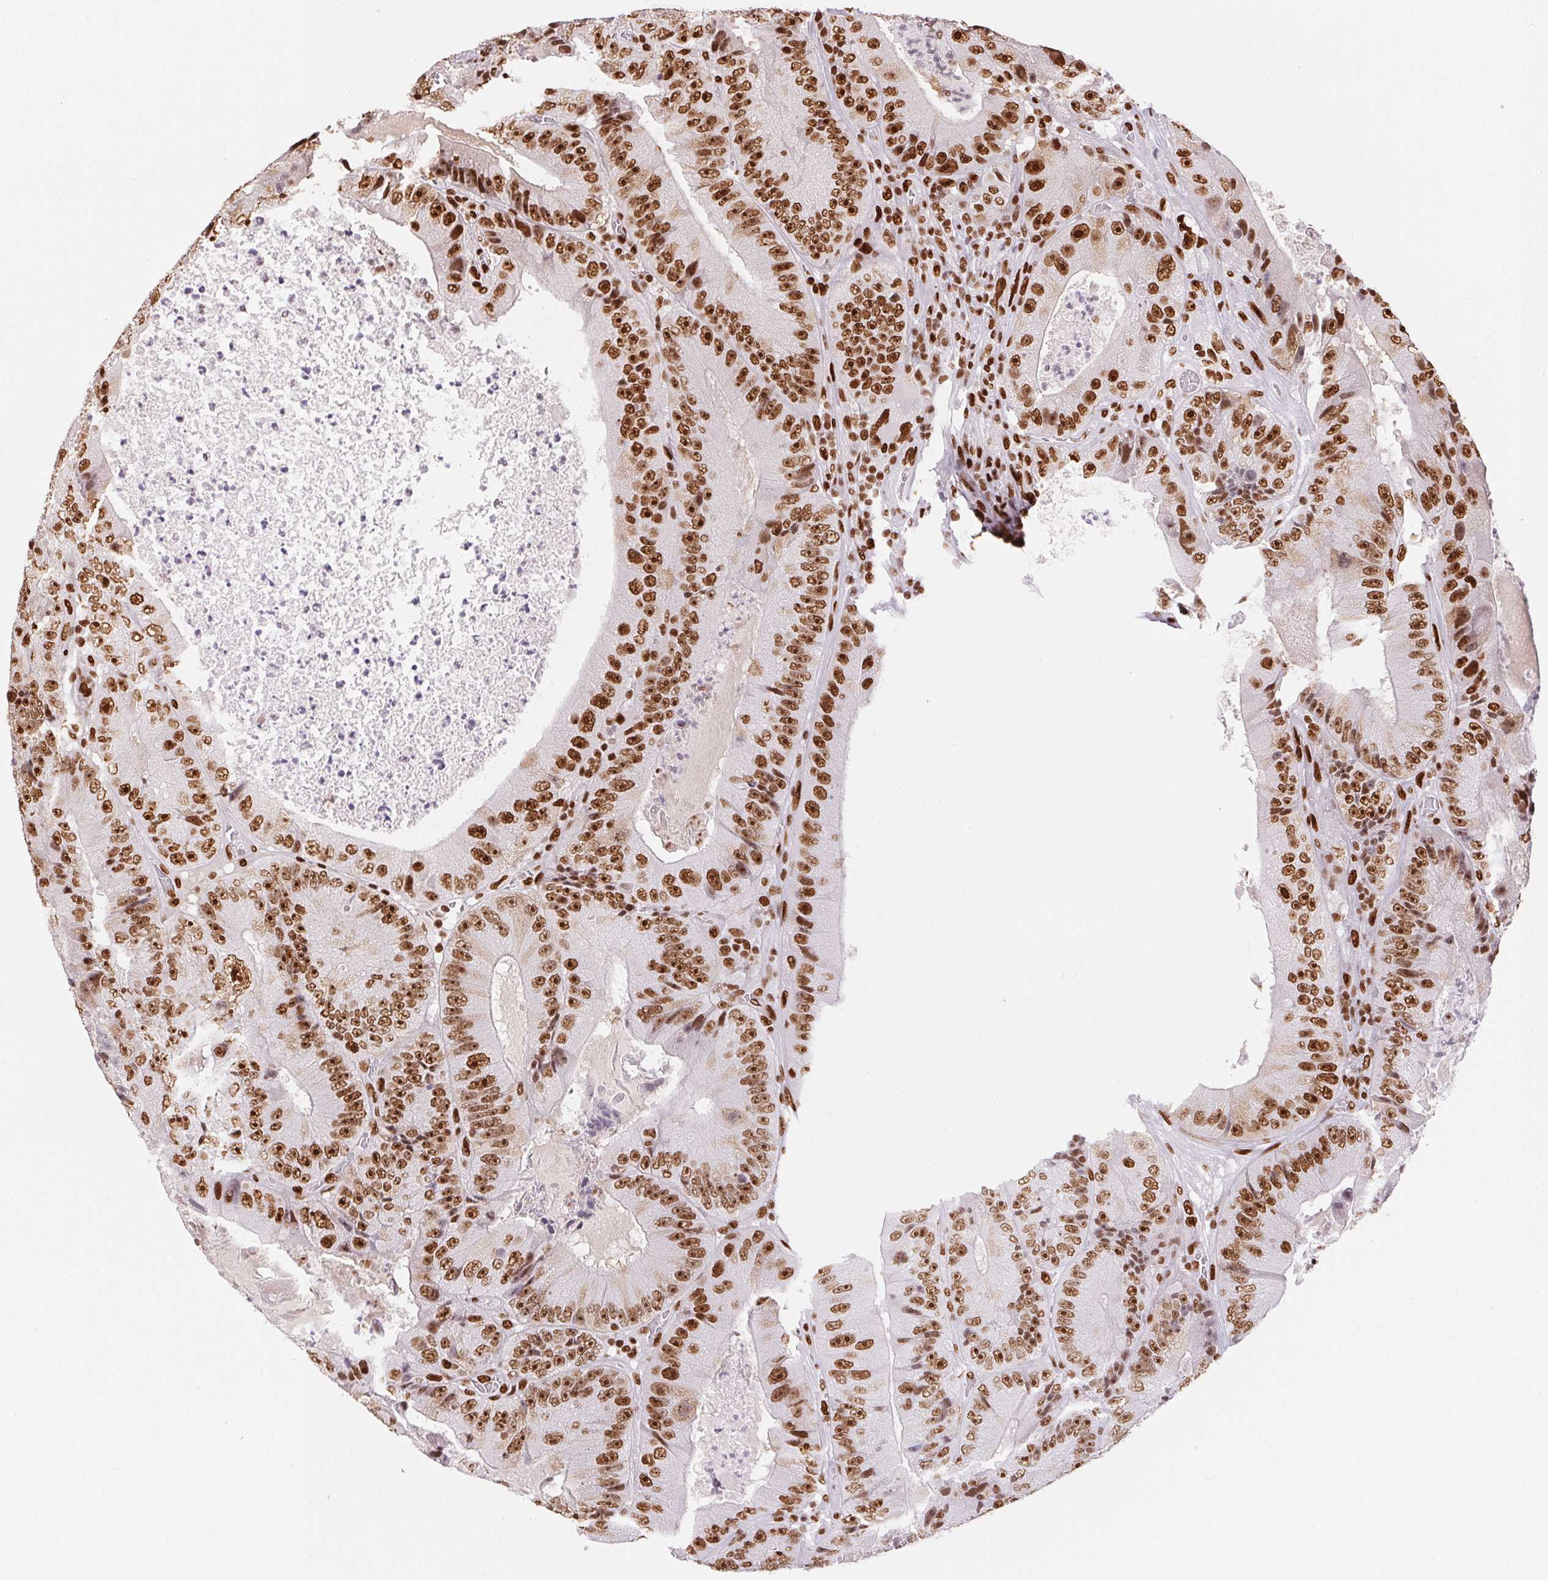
{"staining": {"intensity": "moderate", "quantity": ">75%", "location": "nuclear"}, "tissue": "colorectal cancer", "cell_type": "Tumor cells", "image_type": "cancer", "snomed": [{"axis": "morphology", "description": "Adenocarcinoma, NOS"}, {"axis": "topography", "description": "Colon"}], "caption": "Immunohistochemical staining of human colorectal adenocarcinoma reveals medium levels of moderate nuclear protein expression in approximately >75% of tumor cells. The staining was performed using DAB, with brown indicating positive protein expression. Nuclei are stained blue with hematoxylin.", "gene": "ZNF80", "patient": {"sex": "female", "age": 86}}